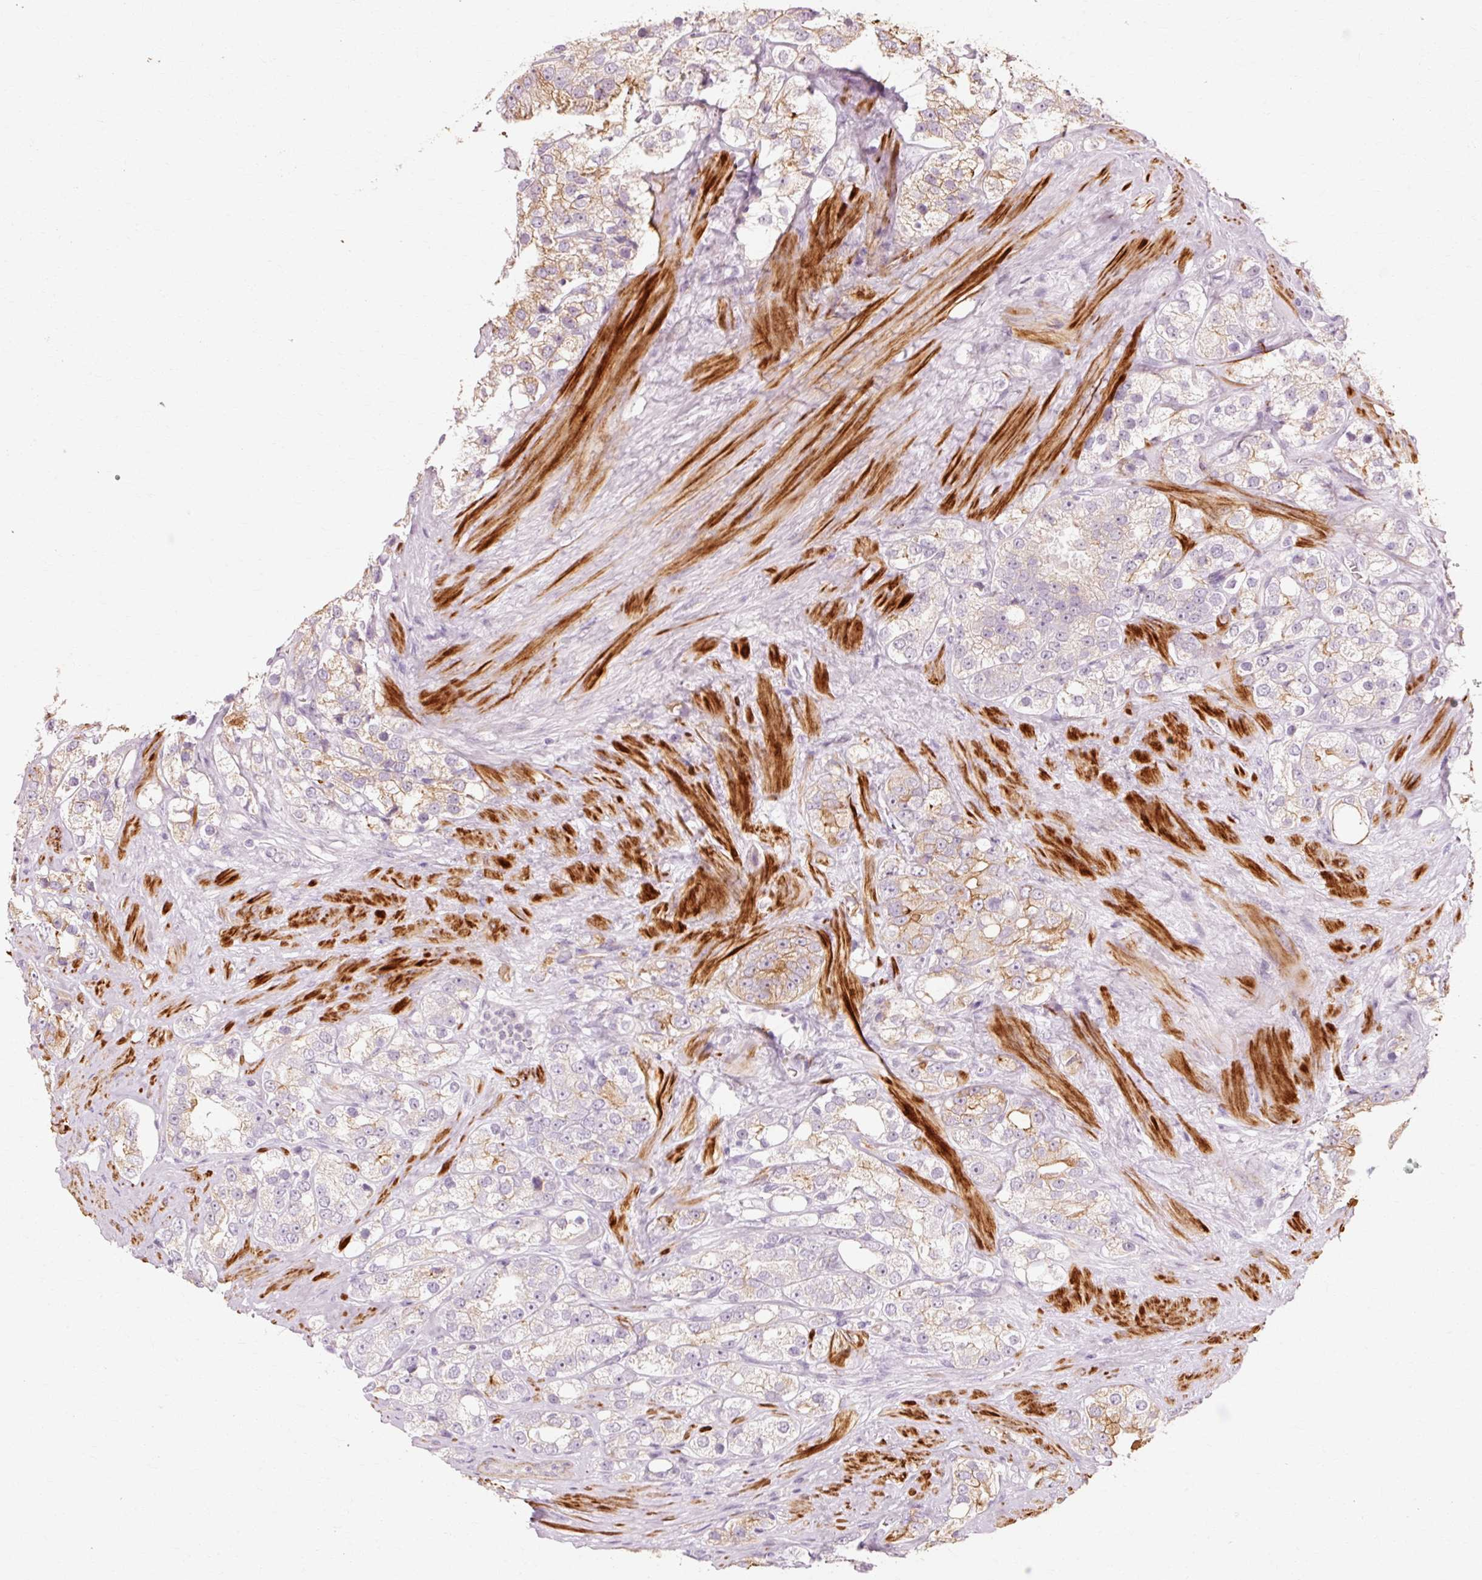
{"staining": {"intensity": "weak", "quantity": "25%-75%", "location": "cytoplasmic/membranous"}, "tissue": "prostate cancer", "cell_type": "Tumor cells", "image_type": "cancer", "snomed": [{"axis": "morphology", "description": "Adenocarcinoma, NOS"}, {"axis": "topography", "description": "Prostate"}], "caption": "Immunohistochemistry image of human adenocarcinoma (prostate) stained for a protein (brown), which displays low levels of weak cytoplasmic/membranous positivity in about 25%-75% of tumor cells.", "gene": "TRIM73", "patient": {"sex": "male", "age": 79}}